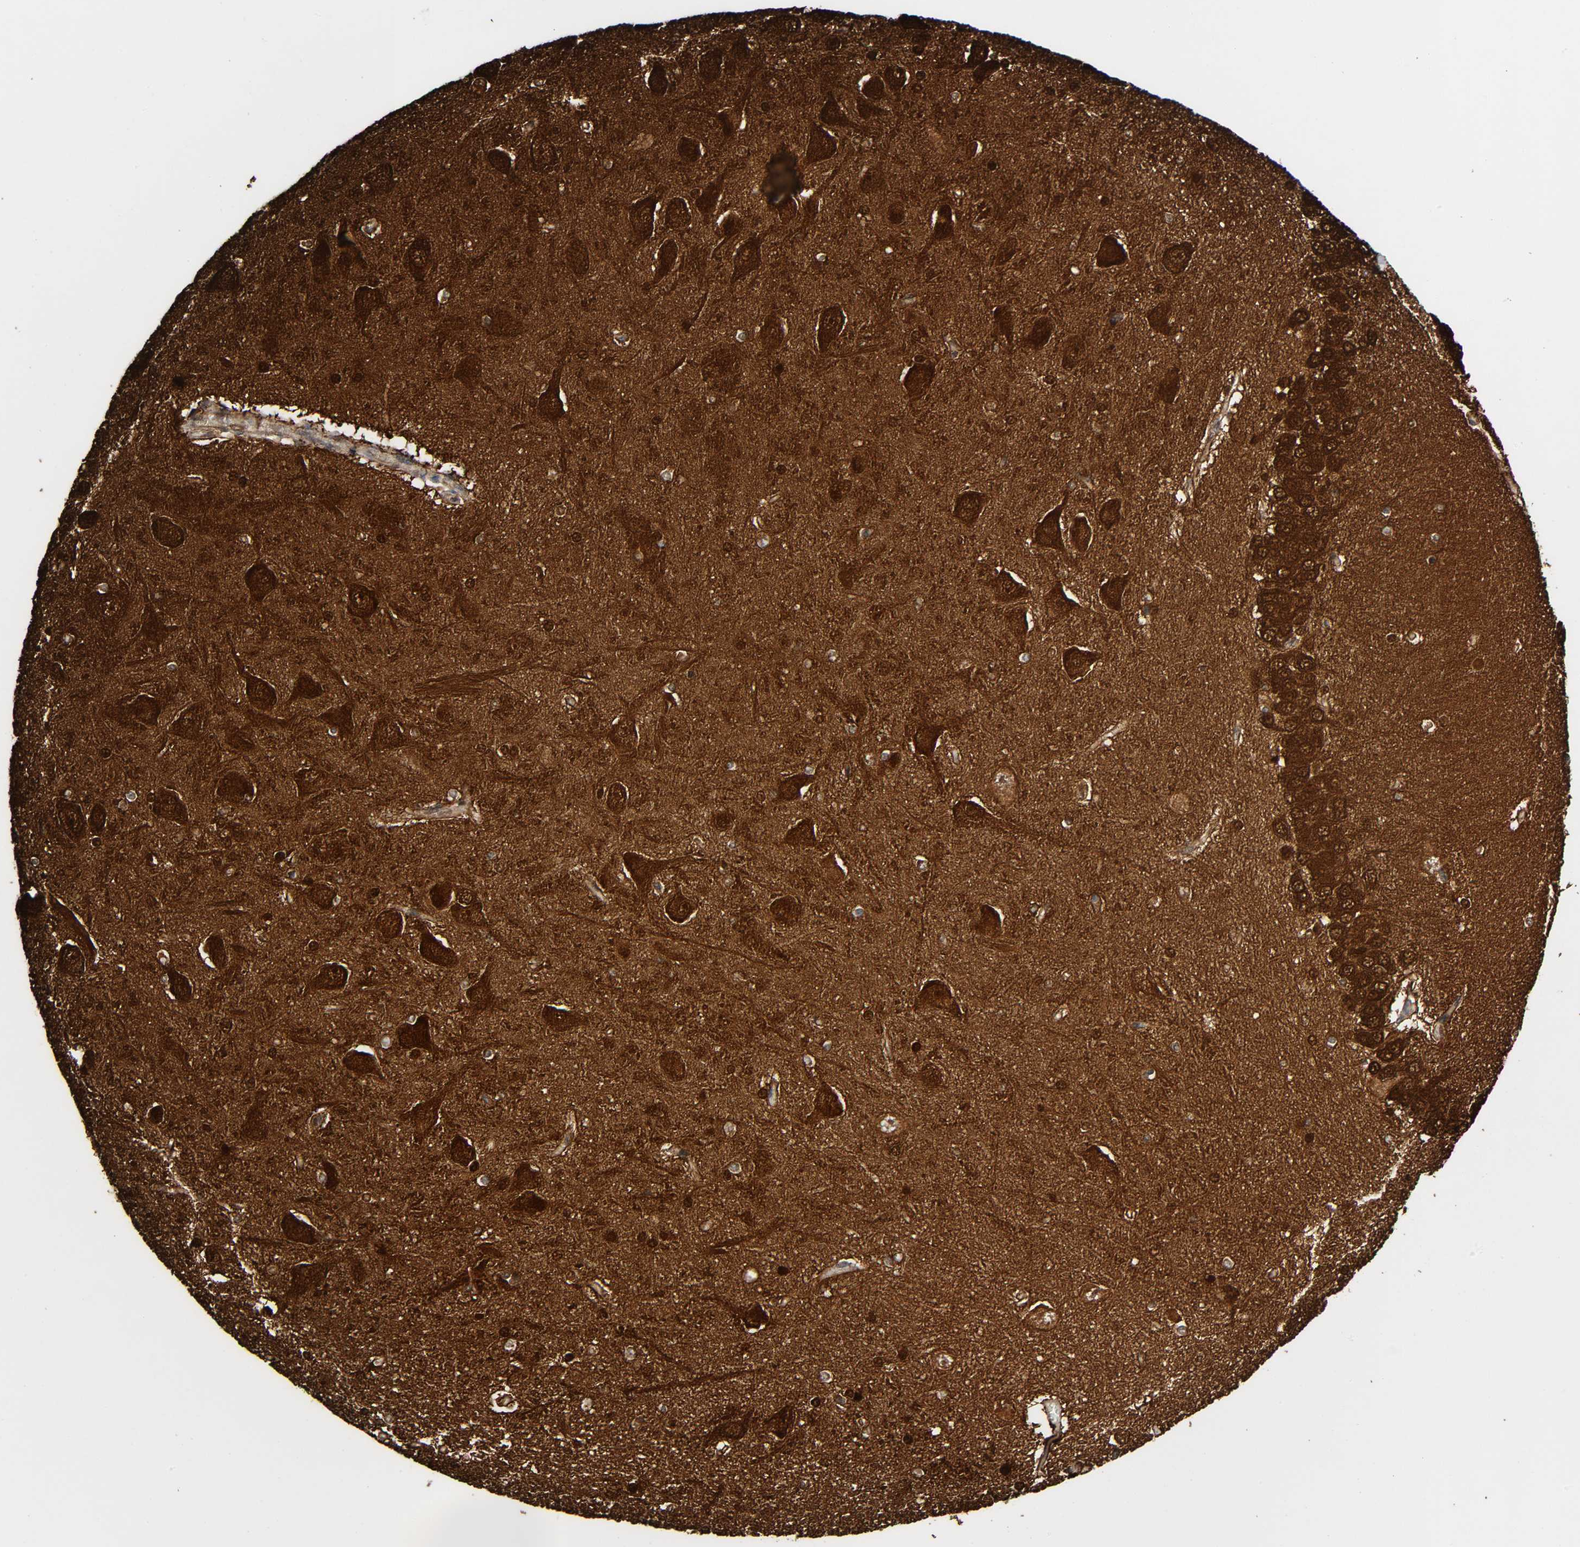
{"staining": {"intensity": "strong", "quantity": "25%-75%", "location": "nuclear"}, "tissue": "hippocampus", "cell_type": "Glial cells", "image_type": "normal", "snomed": [{"axis": "morphology", "description": "Normal tissue, NOS"}, {"axis": "topography", "description": "Hippocampus"}], "caption": "Protein staining of benign hippocampus displays strong nuclear staining in approximately 25%-75% of glial cells. Using DAB (3,3'-diaminobenzidine) (brown) and hematoxylin (blue) stains, captured at high magnification using brightfield microscopy.", "gene": "MAPK1", "patient": {"sex": "female", "age": 54}}